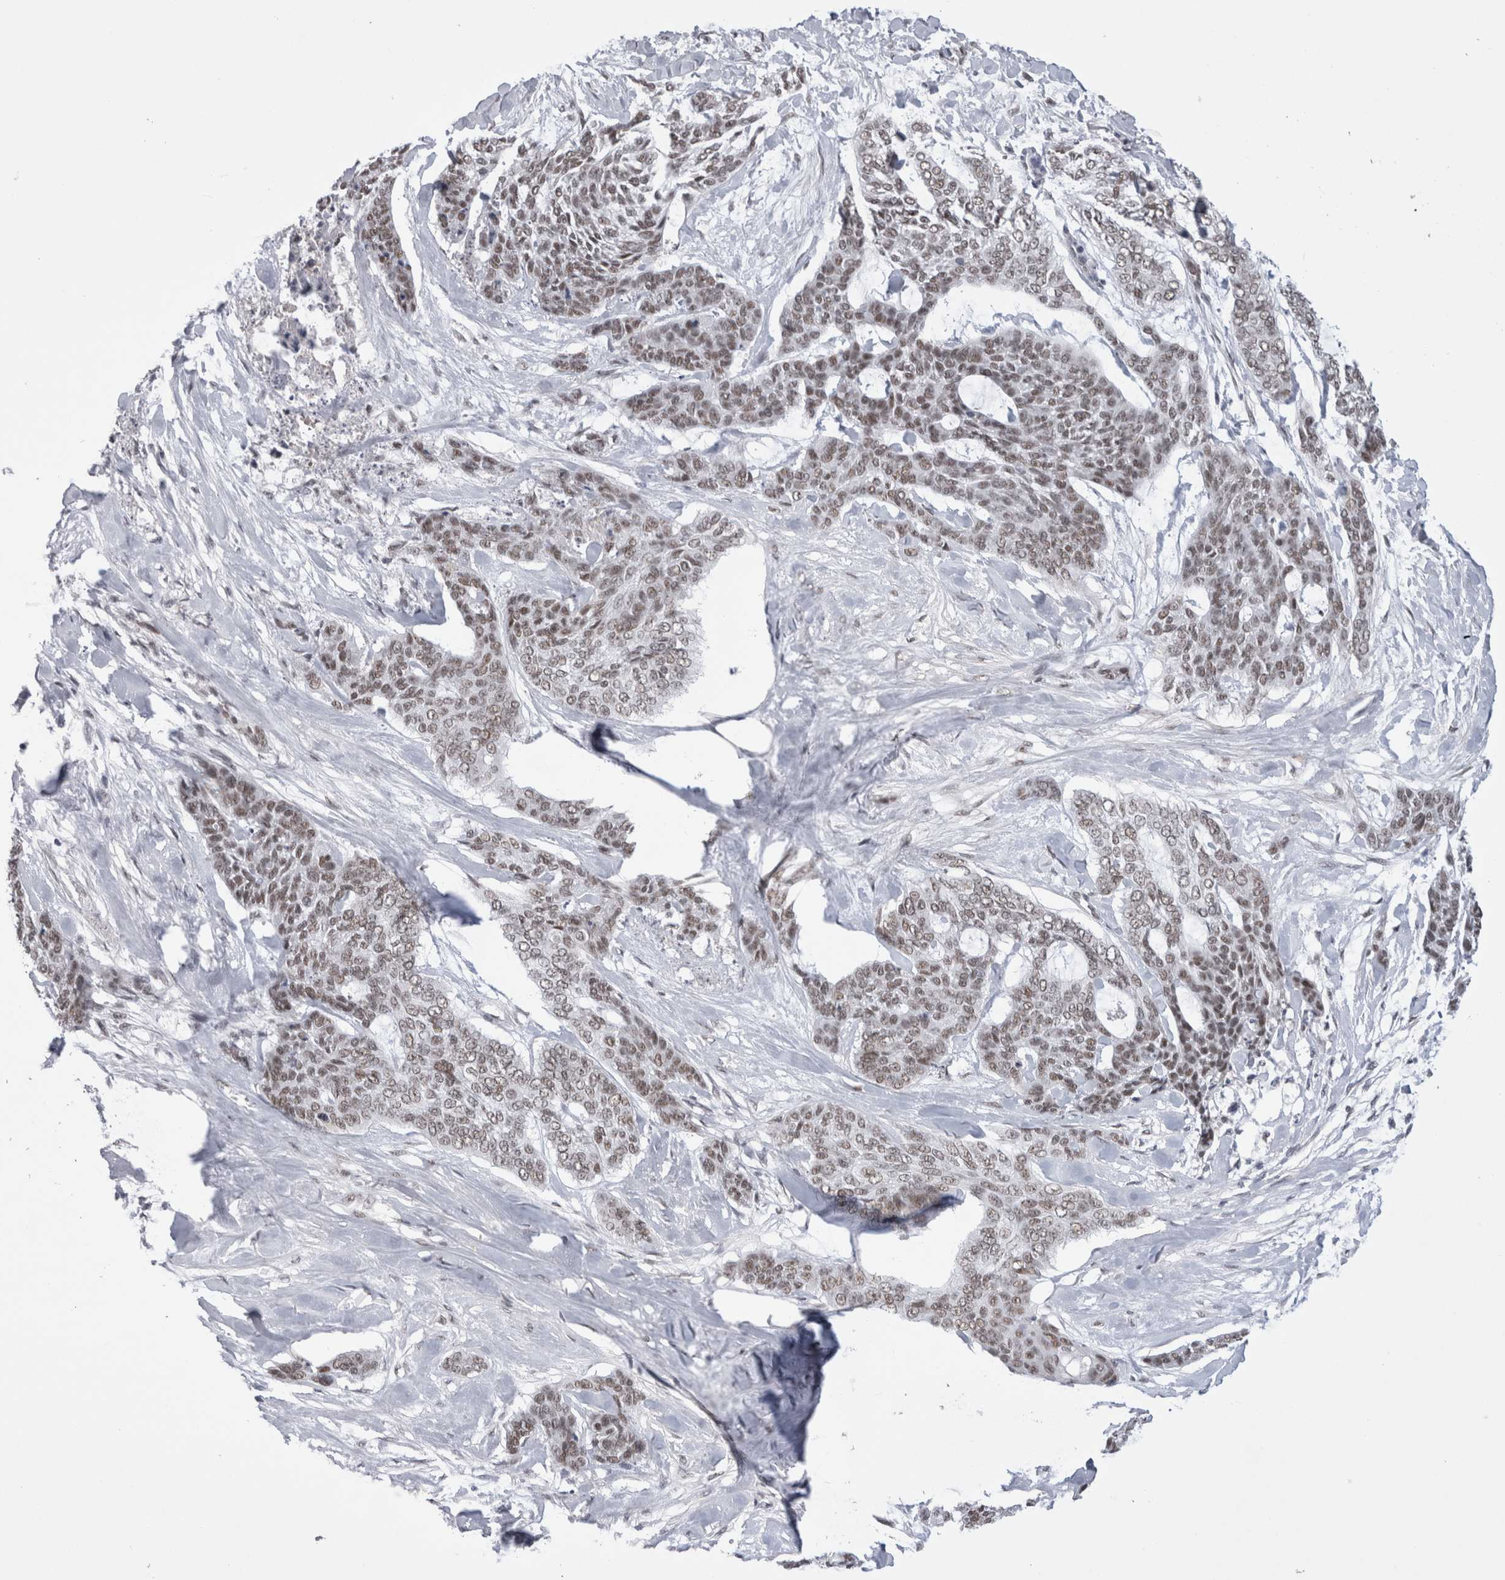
{"staining": {"intensity": "weak", "quantity": ">75%", "location": "nuclear"}, "tissue": "skin cancer", "cell_type": "Tumor cells", "image_type": "cancer", "snomed": [{"axis": "morphology", "description": "Basal cell carcinoma"}, {"axis": "topography", "description": "Skin"}], "caption": "There is low levels of weak nuclear staining in tumor cells of skin basal cell carcinoma, as demonstrated by immunohistochemical staining (brown color).", "gene": "API5", "patient": {"sex": "female", "age": 64}}